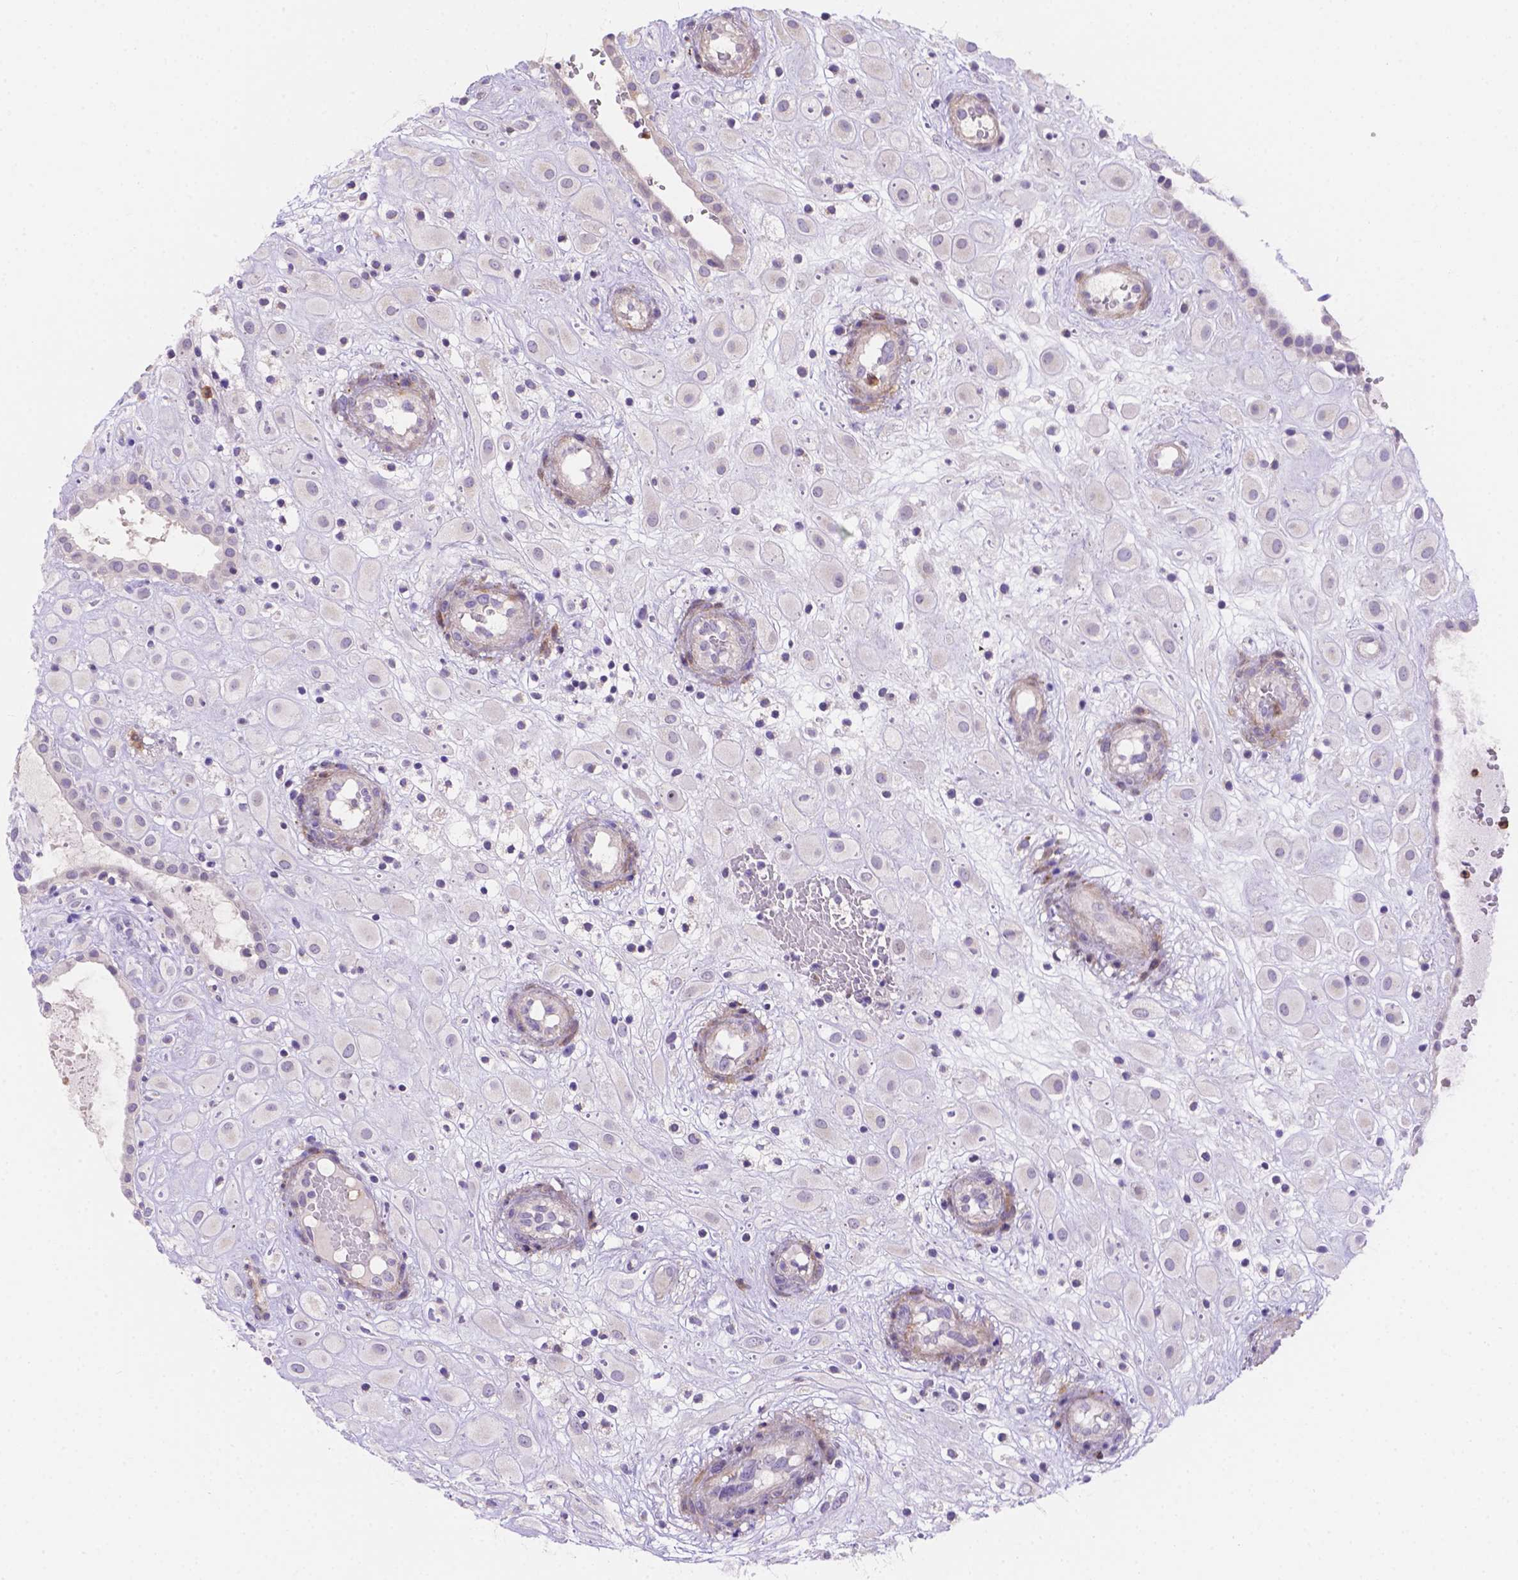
{"staining": {"intensity": "negative", "quantity": "none", "location": "none"}, "tissue": "placenta", "cell_type": "Decidual cells", "image_type": "normal", "snomed": [{"axis": "morphology", "description": "Normal tissue, NOS"}, {"axis": "topography", "description": "Placenta"}], "caption": "IHC histopathology image of normal placenta: placenta stained with DAB demonstrates no significant protein staining in decidual cells. (DAB immunohistochemistry (IHC) visualized using brightfield microscopy, high magnification).", "gene": "NXPE2", "patient": {"sex": "female", "age": 24}}